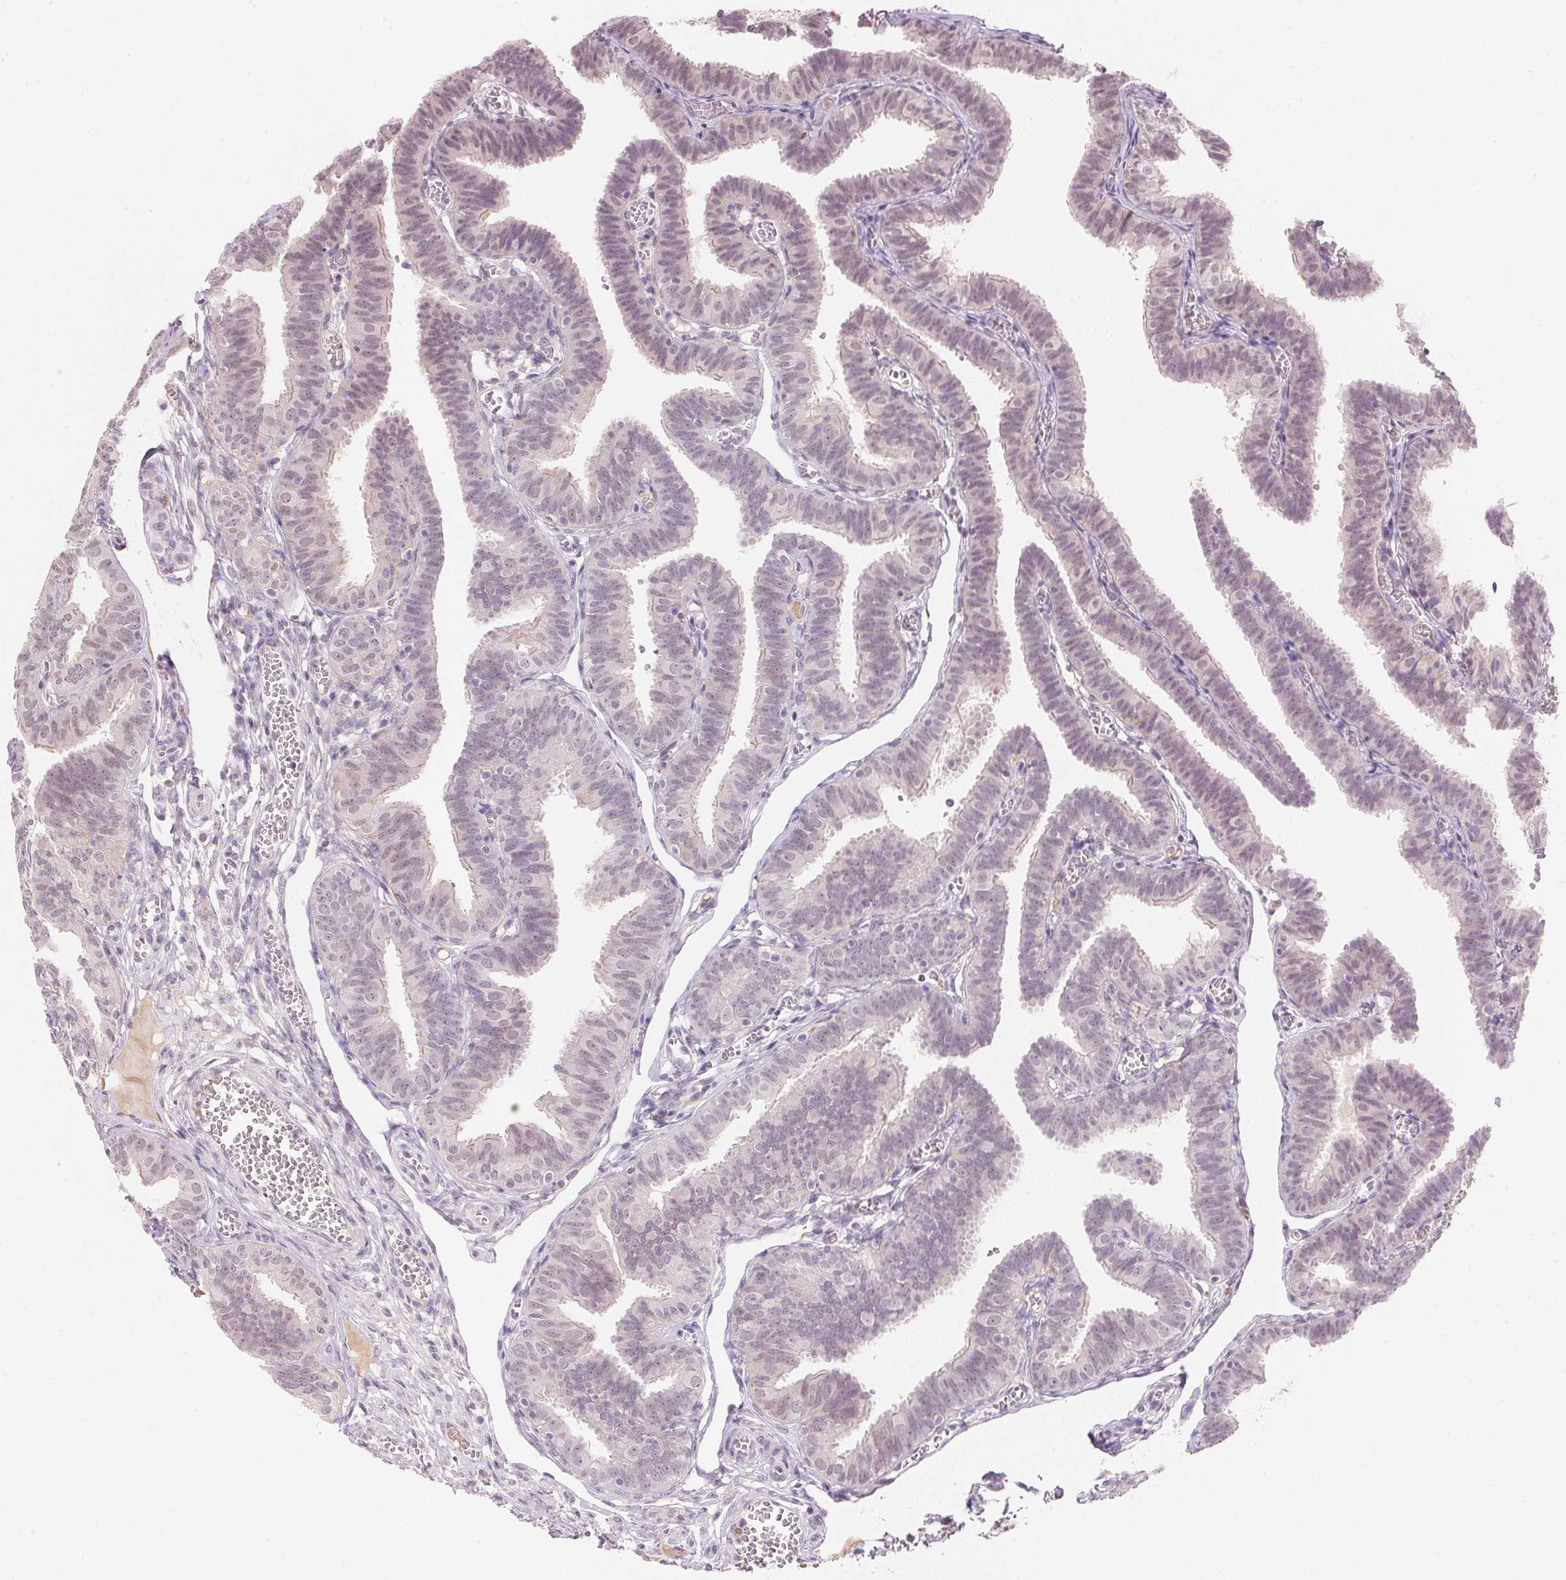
{"staining": {"intensity": "weak", "quantity": "25%-75%", "location": "nuclear"}, "tissue": "fallopian tube", "cell_type": "Glandular cells", "image_type": "normal", "snomed": [{"axis": "morphology", "description": "Normal tissue, NOS"}, {"axis": "topography", "description": "Fallopian tube"}], "caption": "A low amount of weak nuclear positivity is present in approximately 25%-75% of glandular cells in benign fallopian tube.", "gene": "FNDC4", "patient": {"sex": "female", "age": 25}}